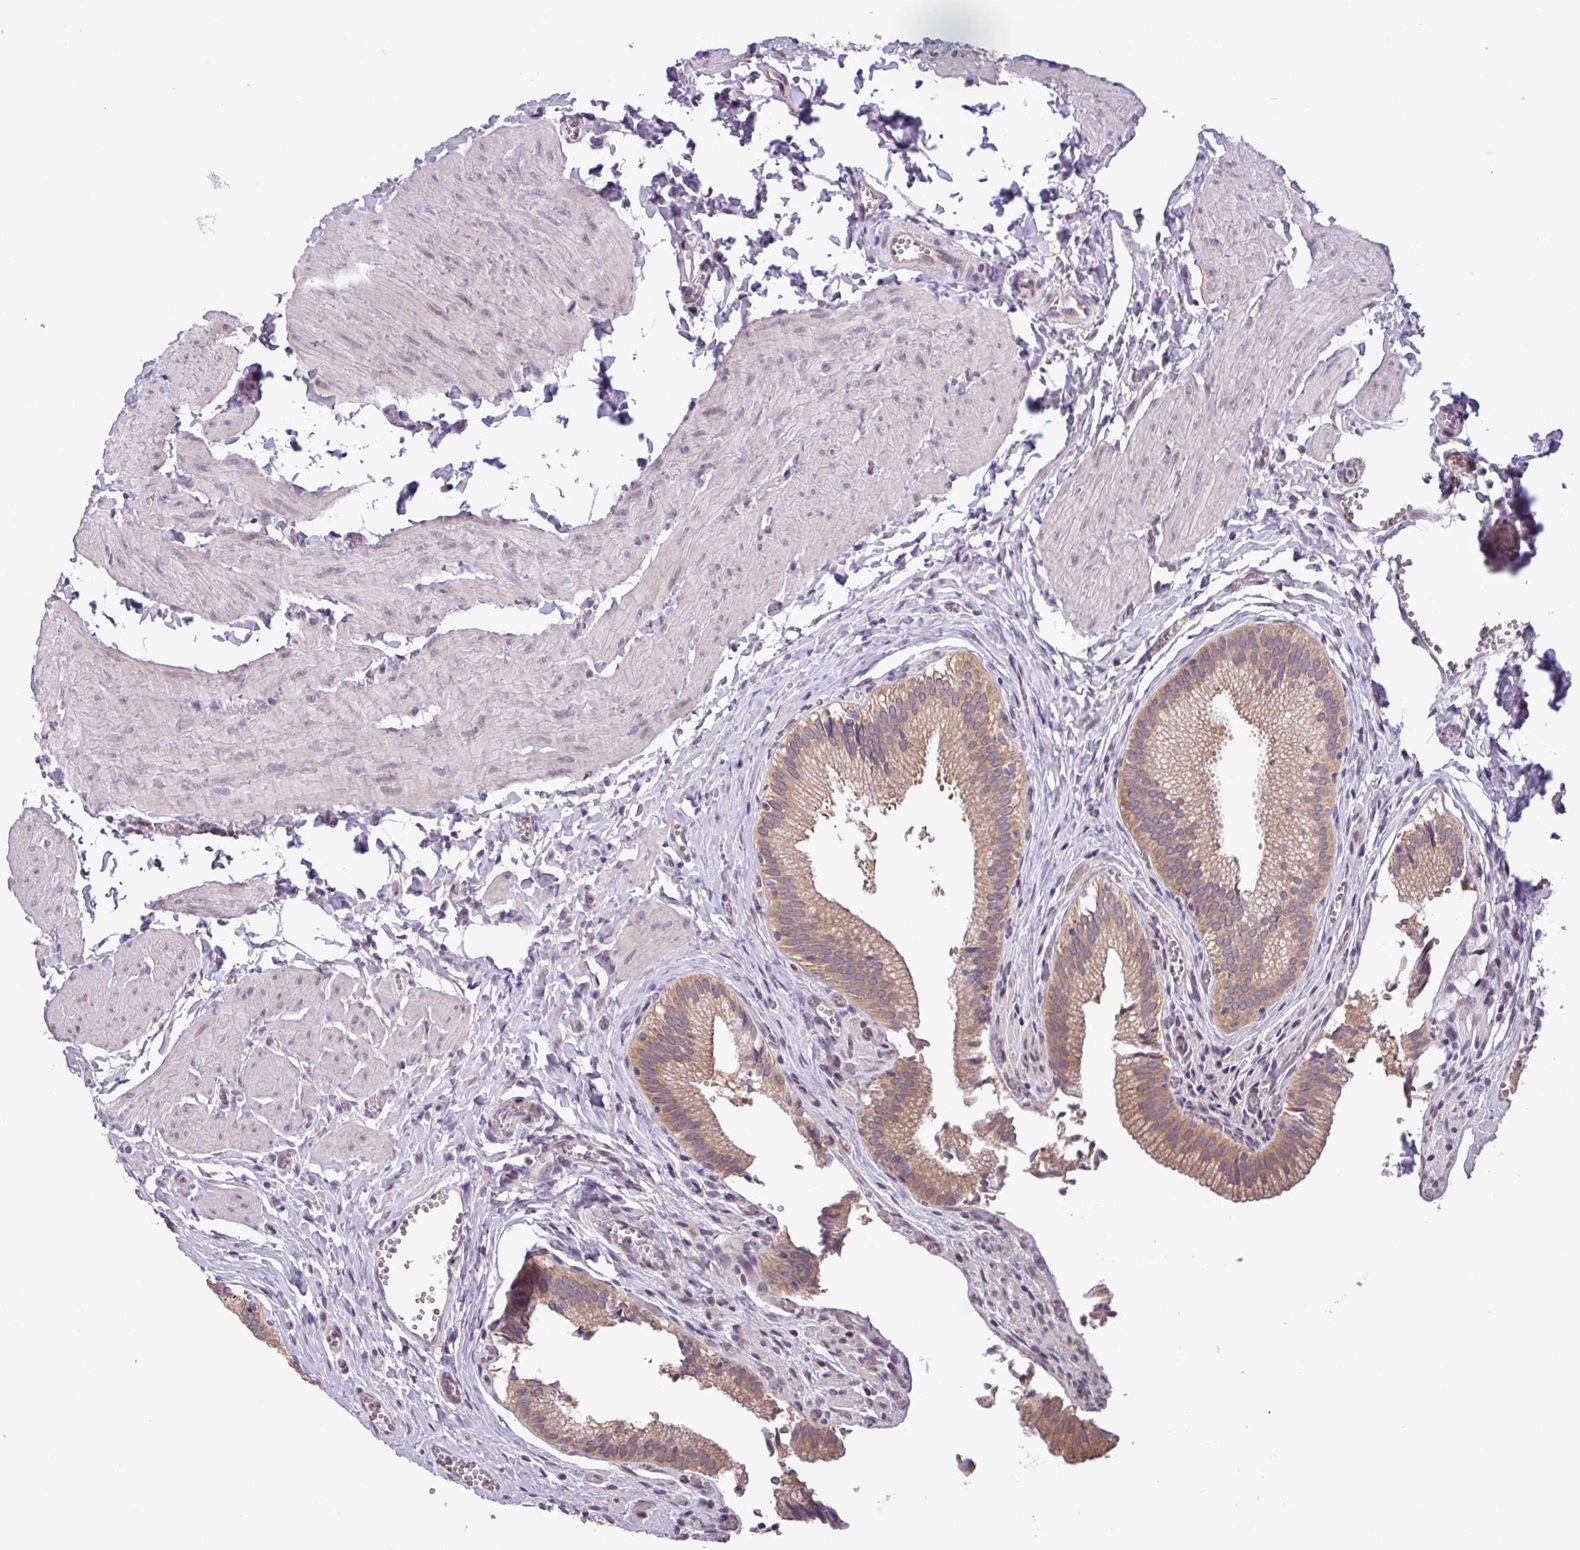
{"staining": {"intensity": "moderate", "quantity": ">75%", "location": "cytoplasmic/membranous"}, "tissue": "gallbladder", "cell_type": "Glandular cells", "image_type": "normal", "snomed": [{"axis": "morphology", "description": "Normal tissue, NOS"}, {"axis": "topography", "description": "Gallbladder"}, {"axis": "topography", "description": "Peripheral nerve tissue"}], "caption": "A brown stain highlights moderate cytoplasmic/membranous expression of a protein in glandular cells of unremarkable gallbladder. Nuclei are stained in blue.", "gene": "C20orf27", "patient": {"sex": "male", "age": 17}}